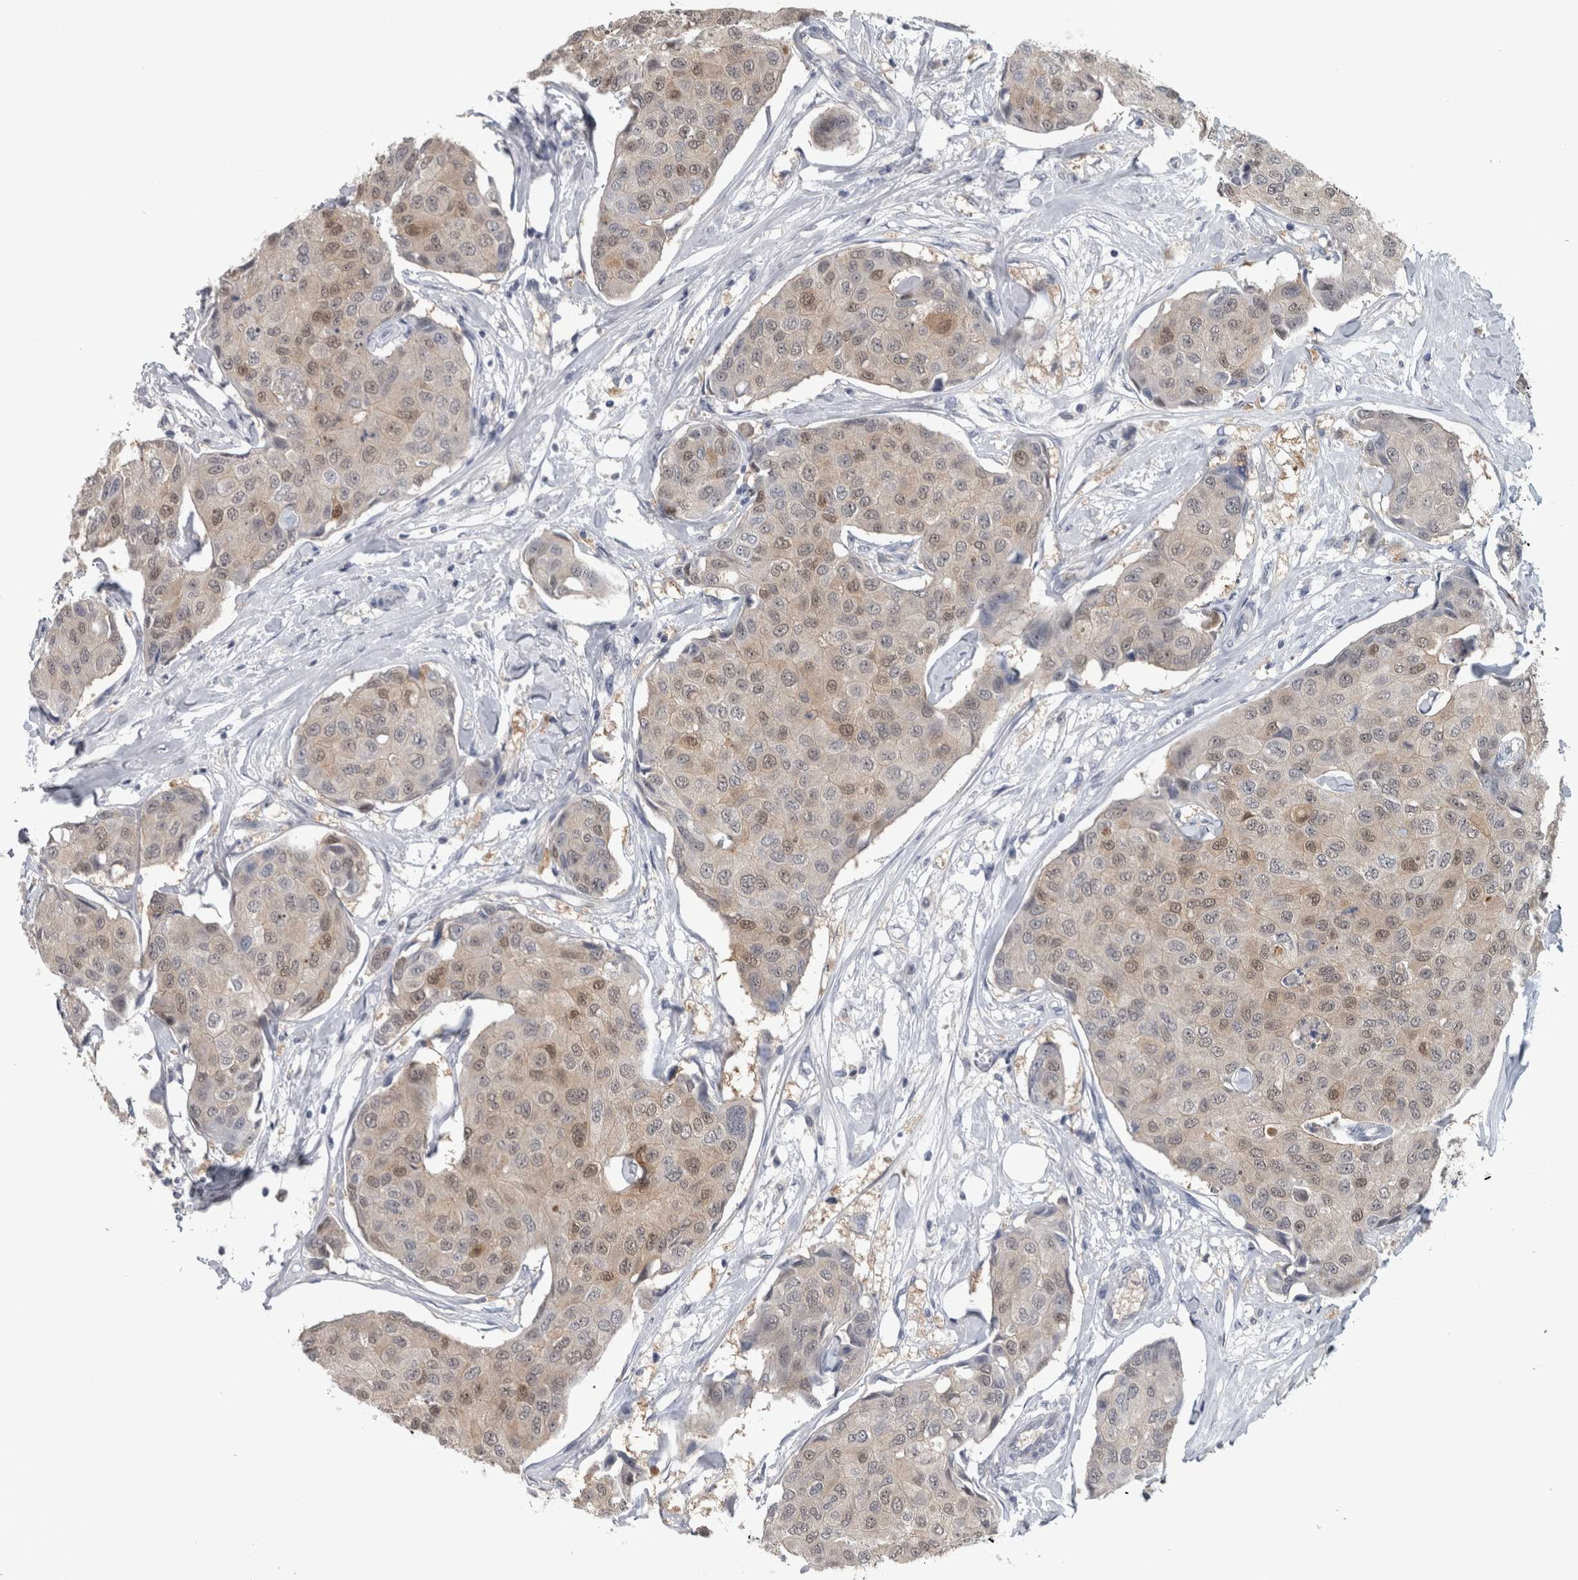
{"staining": {"intensity": "weak", "quantity": "25%-75%", "location": "cytoplasmic/membranous,nuclear"}, "tissue": "breast cancer", "cell_type": "Tumor cells", "image_type": "cancer", "snomed": [{"axis": "morphology", "description": "Duct carcinoma"}, {"axis": "topography", "description": "Breast"}], "caption": "There is low levels of weak cytoplasmic/membranous and nuclear positivity in tumor cells of breast cancer, as demonstrated by immunohistochemical staining (brown color).", "gene": "NAPRT", "patient": {"sex": "female", "age": 80}}